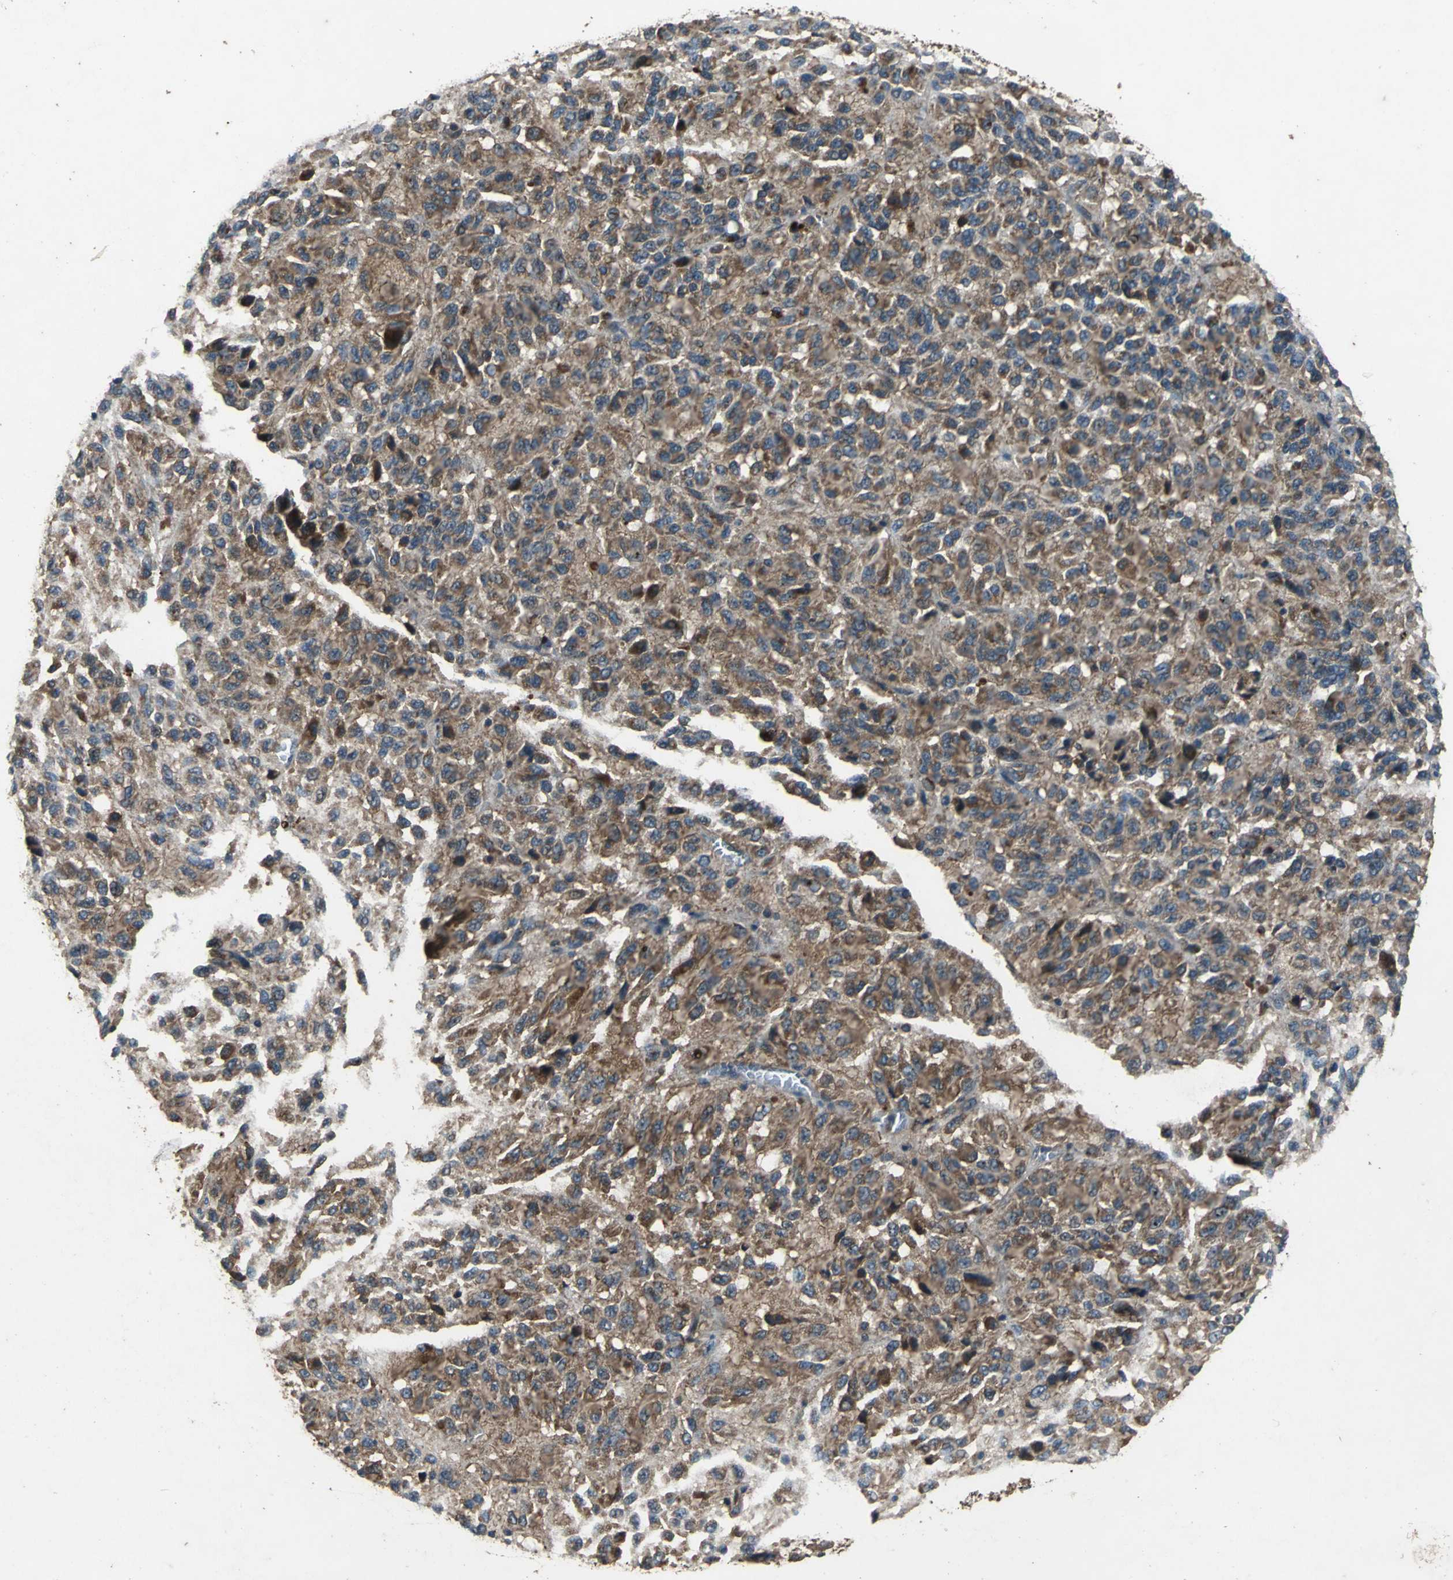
{"staining": {"intensity": "strong", "quantity": ">75%", "location": "cytoplasmic/membranous"}, "tissue": "melanoma", "cell_type": "Tumor cells", "image_type": "cancer", "snomed": [{"axis": "morphology", "description": "Malignant melanoma, Metastatic site"}, {"axis": "topography", "description": "Lung"}], "caption": "Immunohistochemistry (IHC) staining of malignant melanoma (metastatic site), which exhibits high levels of strong cytoplasmic/membranous positivity in about >75% of tumor cells indicating strong cytoplasmic/membranous protein staining. The staining was performed using DAB (brown) for protein detection and nuclei were counterstained in hematoxylin (blue).", "gene": "ZNF608", "patient": {"sex": "male", "age": 64}}